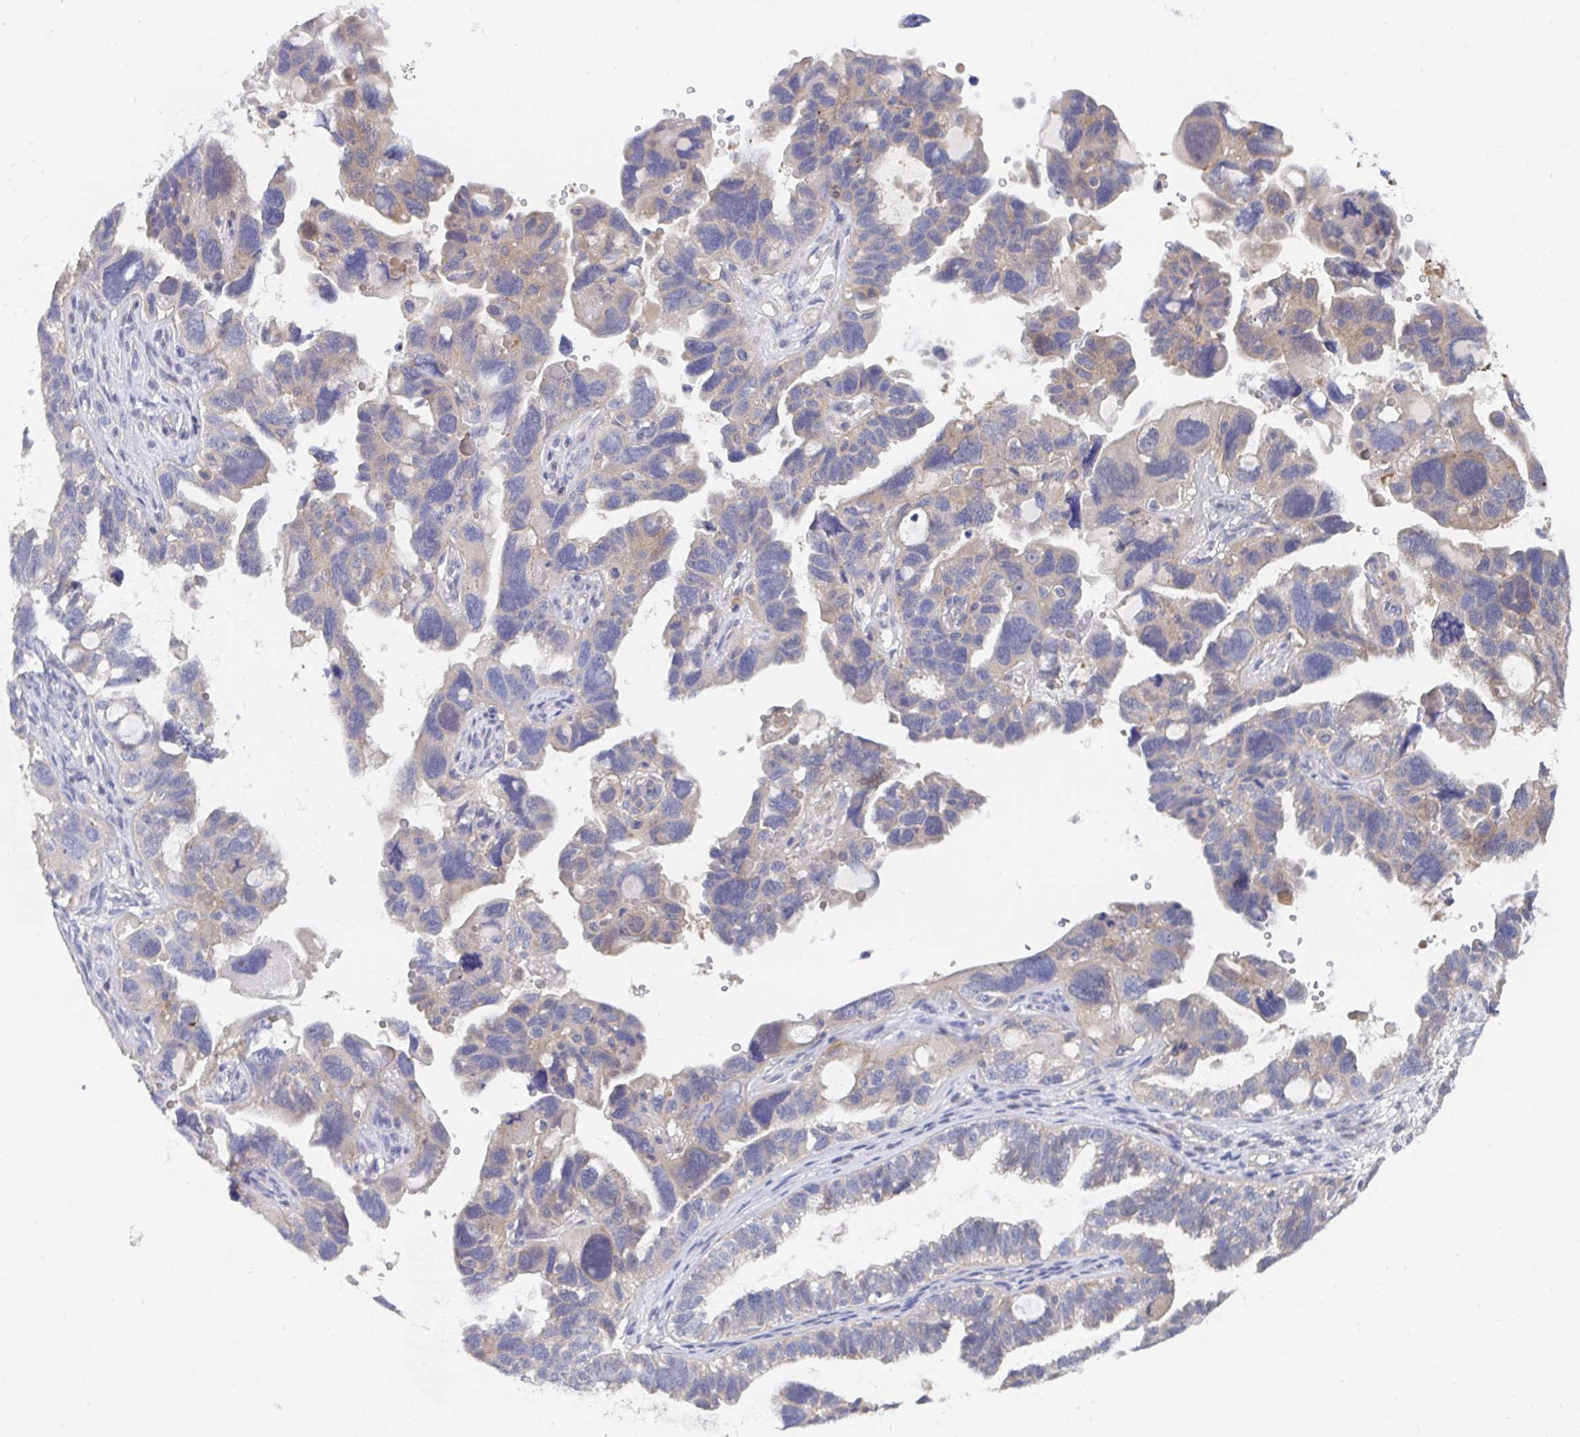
{"staining": {"intensity": "weak", "quantity": "25%-75%", "location": "cytoplasmic/membranous"}, "tissue": "ovarian cancer", "cell_type": "Tumor cells", "image_type": "cancer", "snomed": [{"axis": "morphology", "description": "Cystadenocarcinoma, serous, NOS"}, {"axis": "topography", "description": "Ovary"}], "caption": "Ovarian cancer stained for a protein reveals weak cytoplasmic/membranous positivity in tumor cells.", "gene": "P2RX3", "patient": {"sex": "female", "age": 60}}